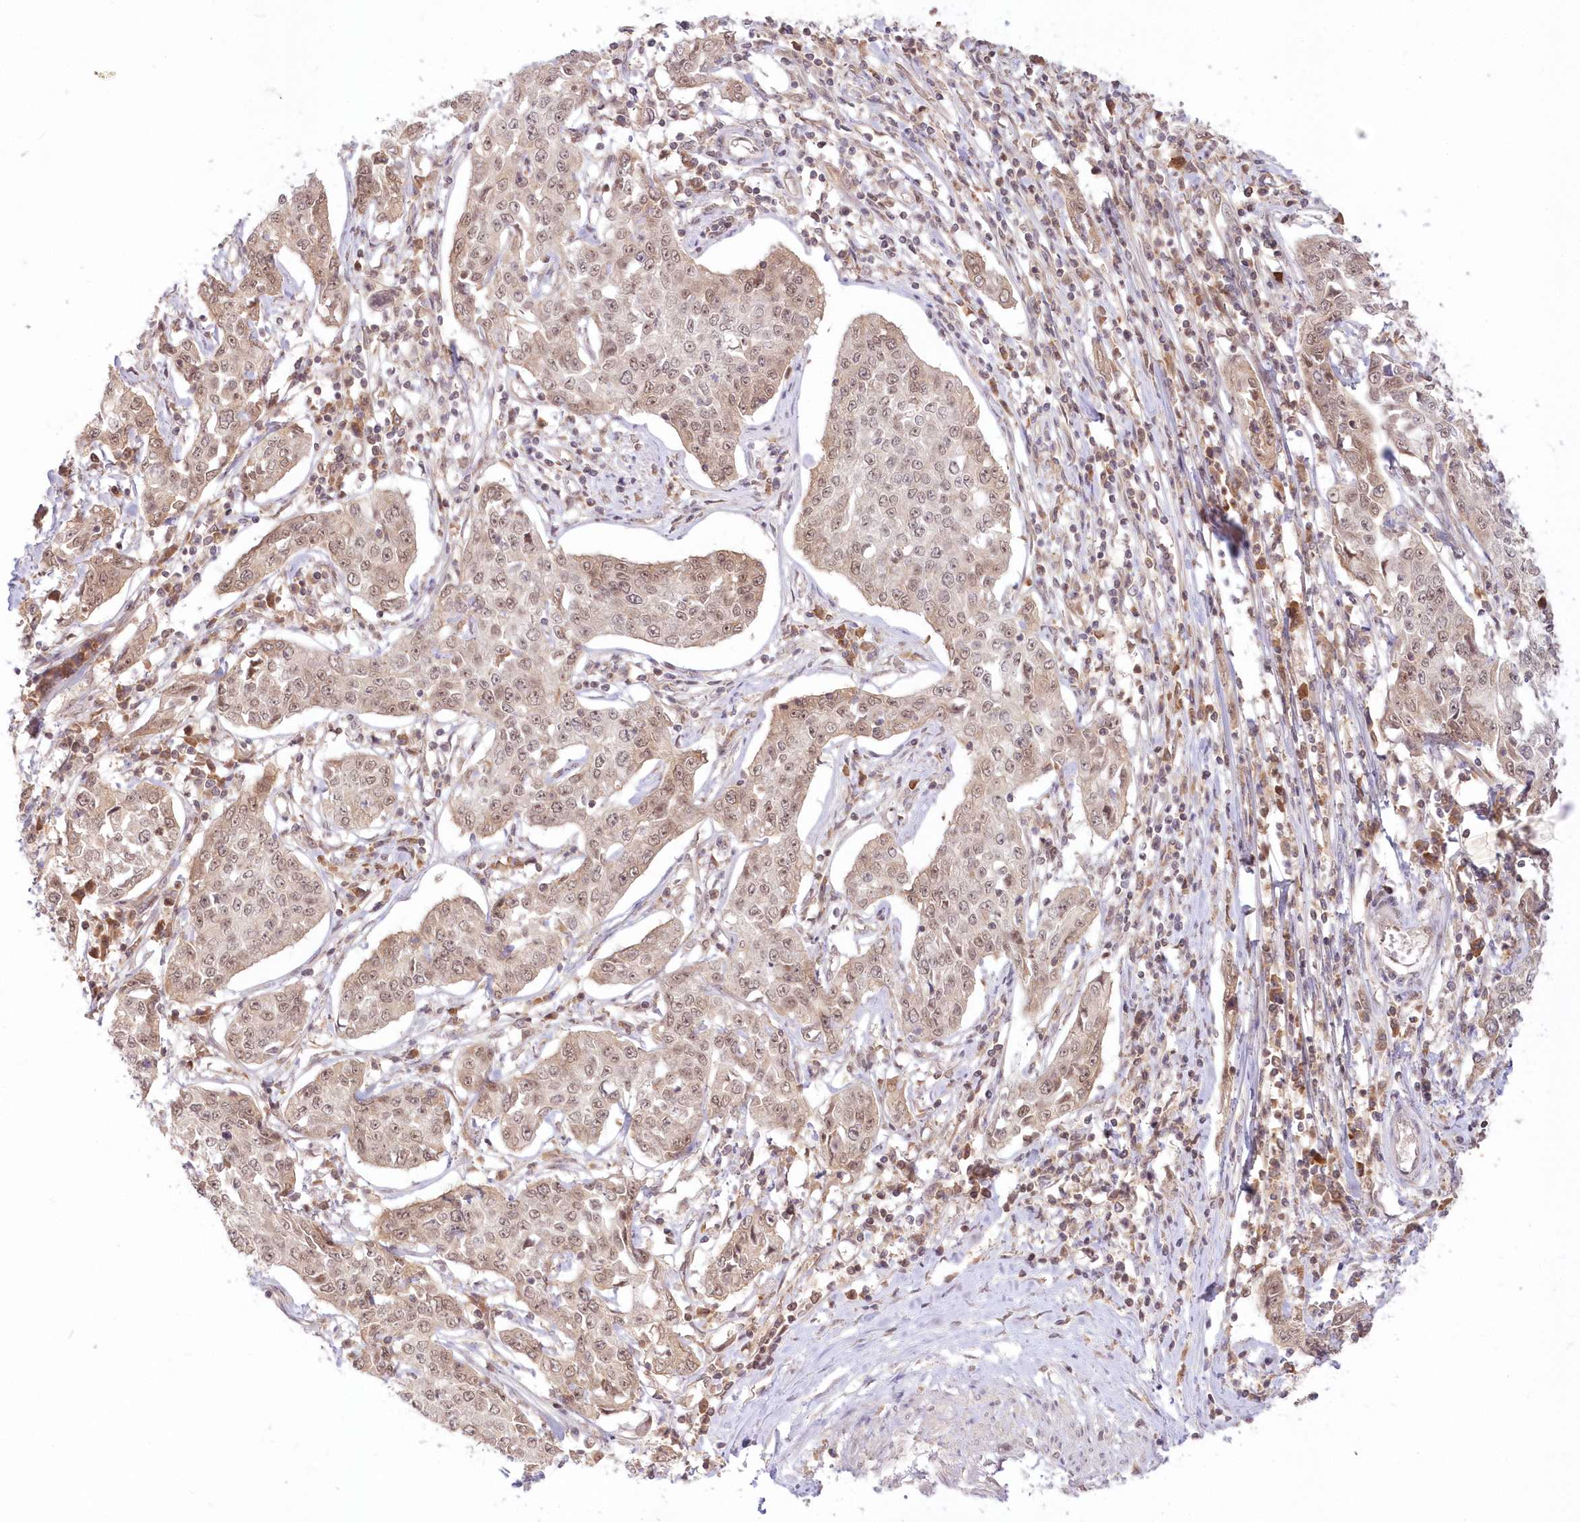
{"staining": {"intensity": "weak", "quantity": "25%-75%", "location": "cytoplasmic/membranous"}, "tissue": "cervical cancer", "cell_type": "Tumor cells", "image_type": "cancer", "snomed": [{"axis": "morphology", "description": "Squamous cell carcinoma, NOS"}, {"axis": "topography", "description": "Cervix"}], "caption": "Immunohistochemistry staining of cervical cancer (squamous cell carcinoma), which demonstrates low levels of weak cytoplasmic/membranous positivity in about 25%-75% of tumor cells indicating weak cytoplasmic/membranous protein positivity. The staining was performed using DAB (brown) for protein detection and nuclei were counterstained in hematoxylin (blue).", "gene": "MTMR3", "patient": {"sex": "female", "age": 35}}